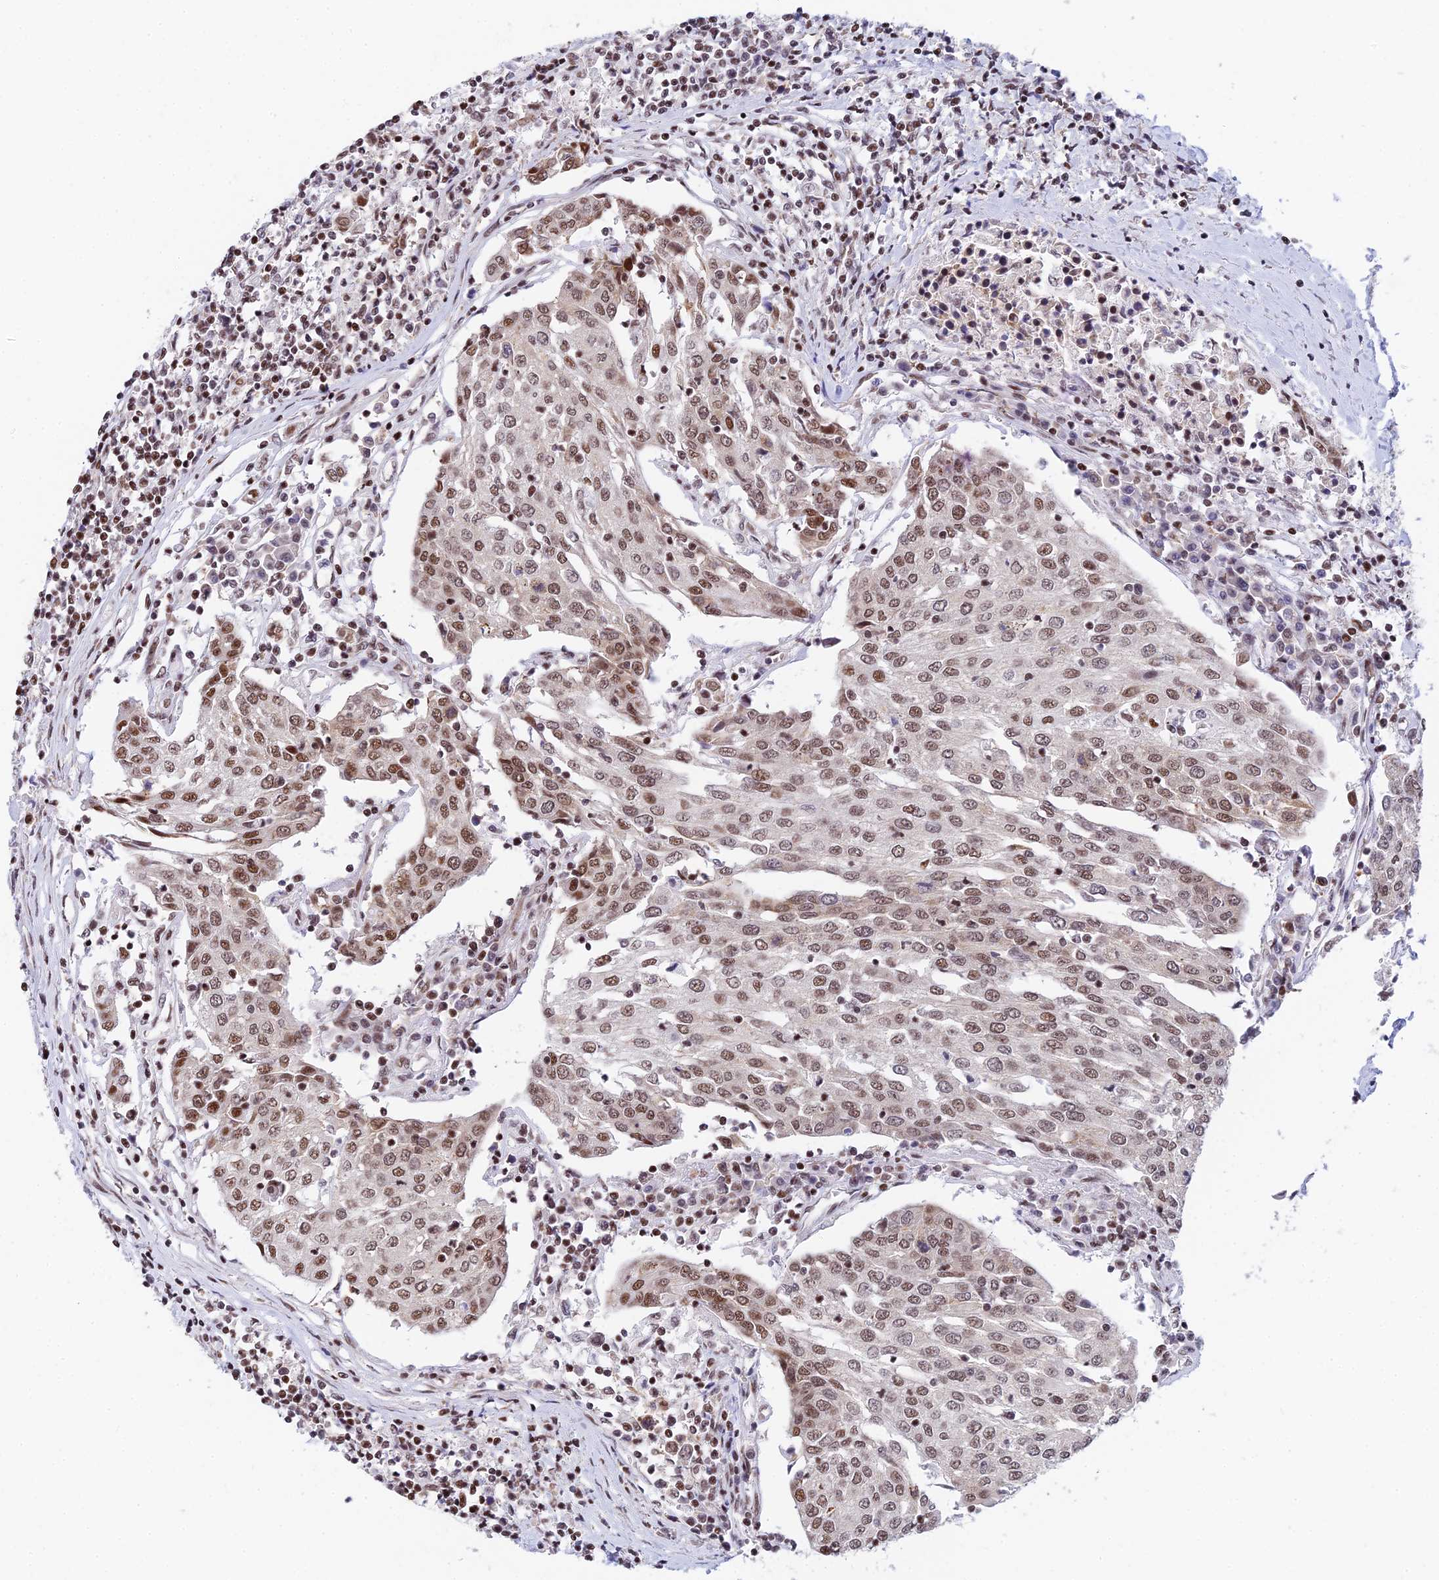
{"staining": {"intensity": "moderate", "quantity": ">75%", "location": "nuclear"}, "tissue": "urothelial cancer", "cell_type": "Tumor cells", "image_type": "cancer", "snomed": [{"axis": "morphology", "description": "Urothelial carcinoma, High grade"}, {"axis": "topography", "description": "Urinary bladder"}], "caption": "The histopathology image exhibits staining of high-grade urothelial carcinoma, revealing moderate nuclear protein positivity (brown color) within tumor cells.", "gene": "USP22", "patient": {"sex": "female", "age": 85}}